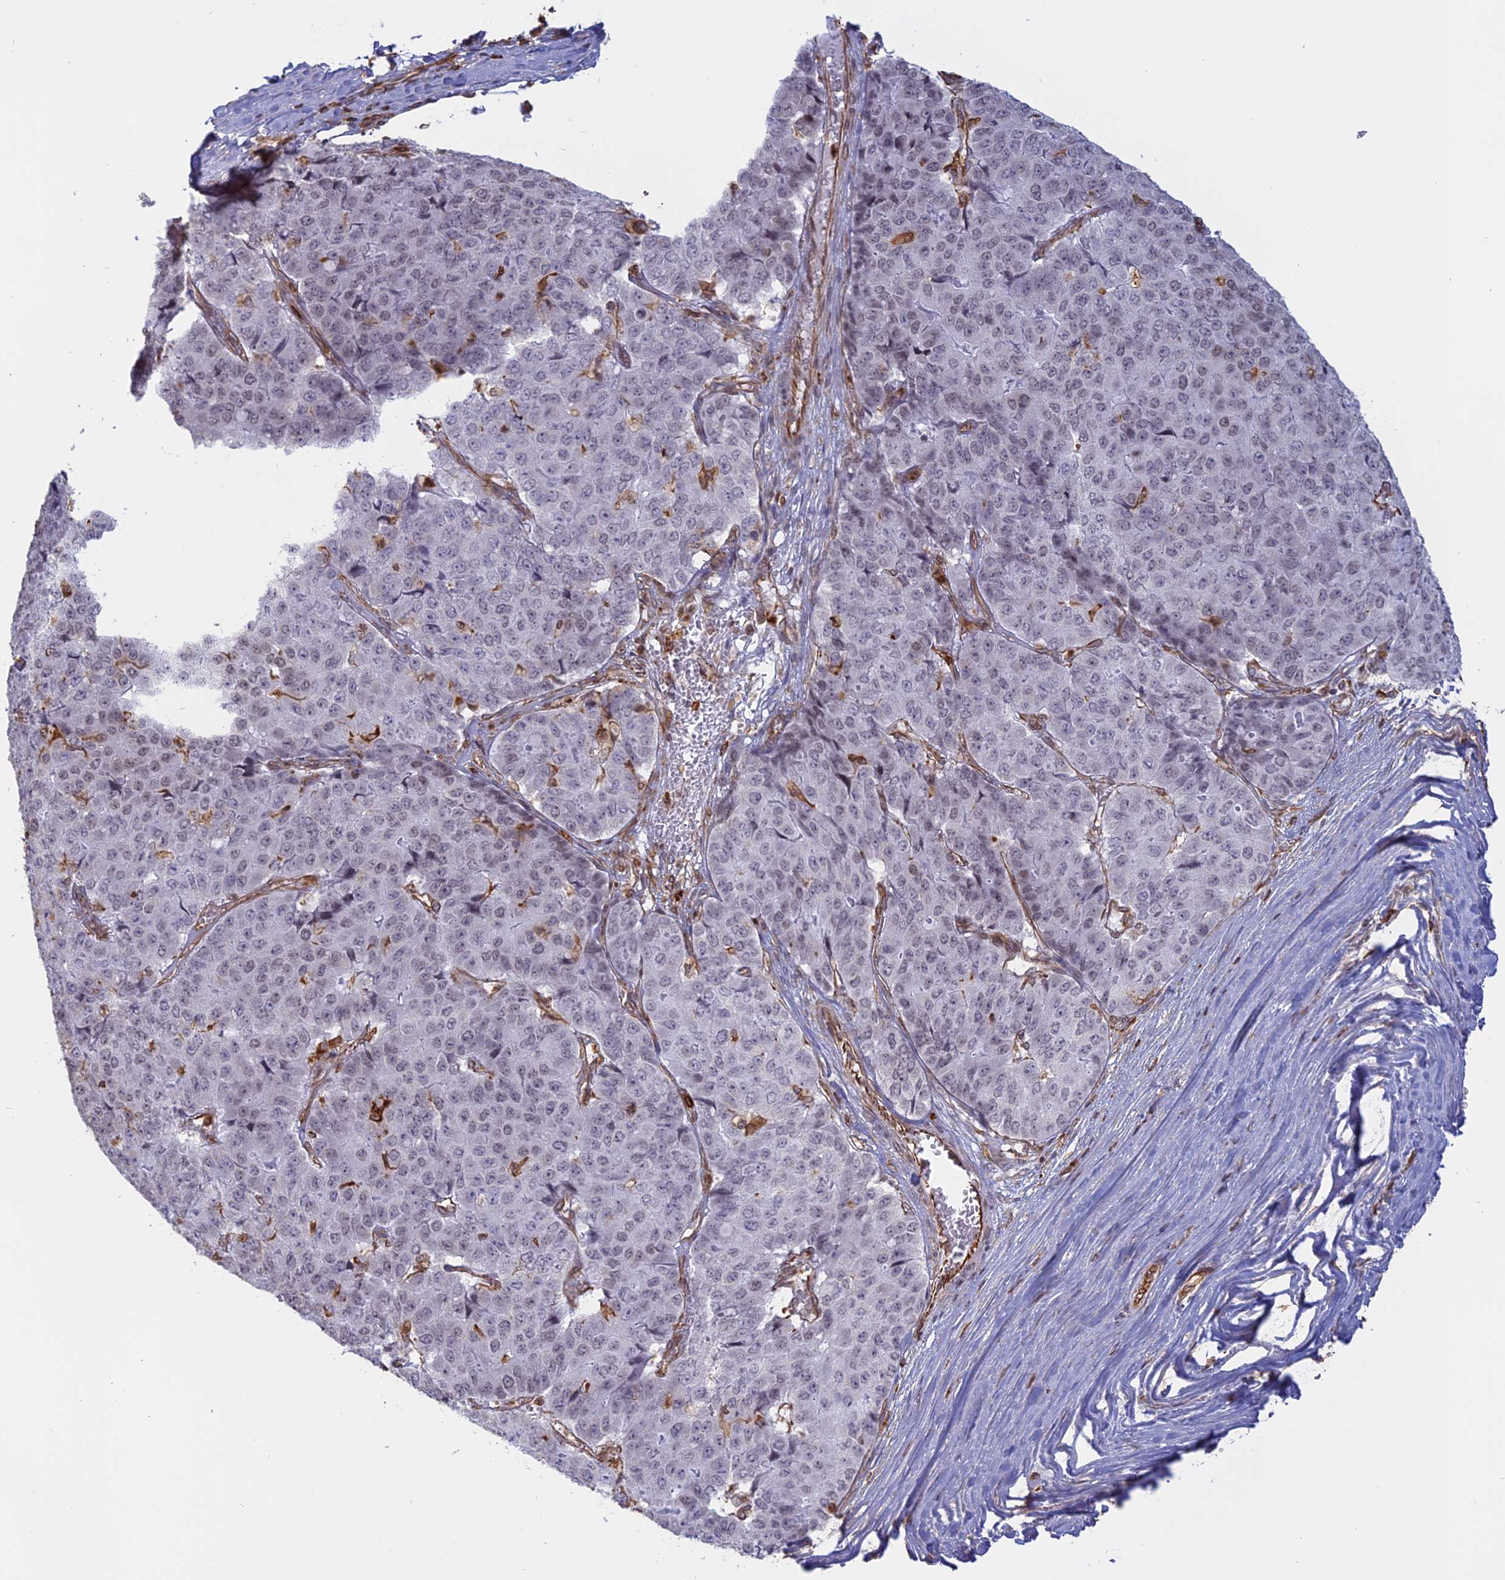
{"staining": {"intensity": "negative", "quantity": "none", "location": "none"}, "tissue": "pancreatic cancer", "cell_type": "Tumor cells", "image_type": "cancer", "snomed": [{"axis": "morphology", "description": "Adenocarcinoma, NOS"}, {"axis": "topography", "description": "Pancreas"}], "caption": "Pancreatic adenocarcinoma stained for a protein using immunohistochemistry (IHC) shows no positivity tumor cells.", "gene": "APOBR", "patient": {"sex": "male", "age": 50}}